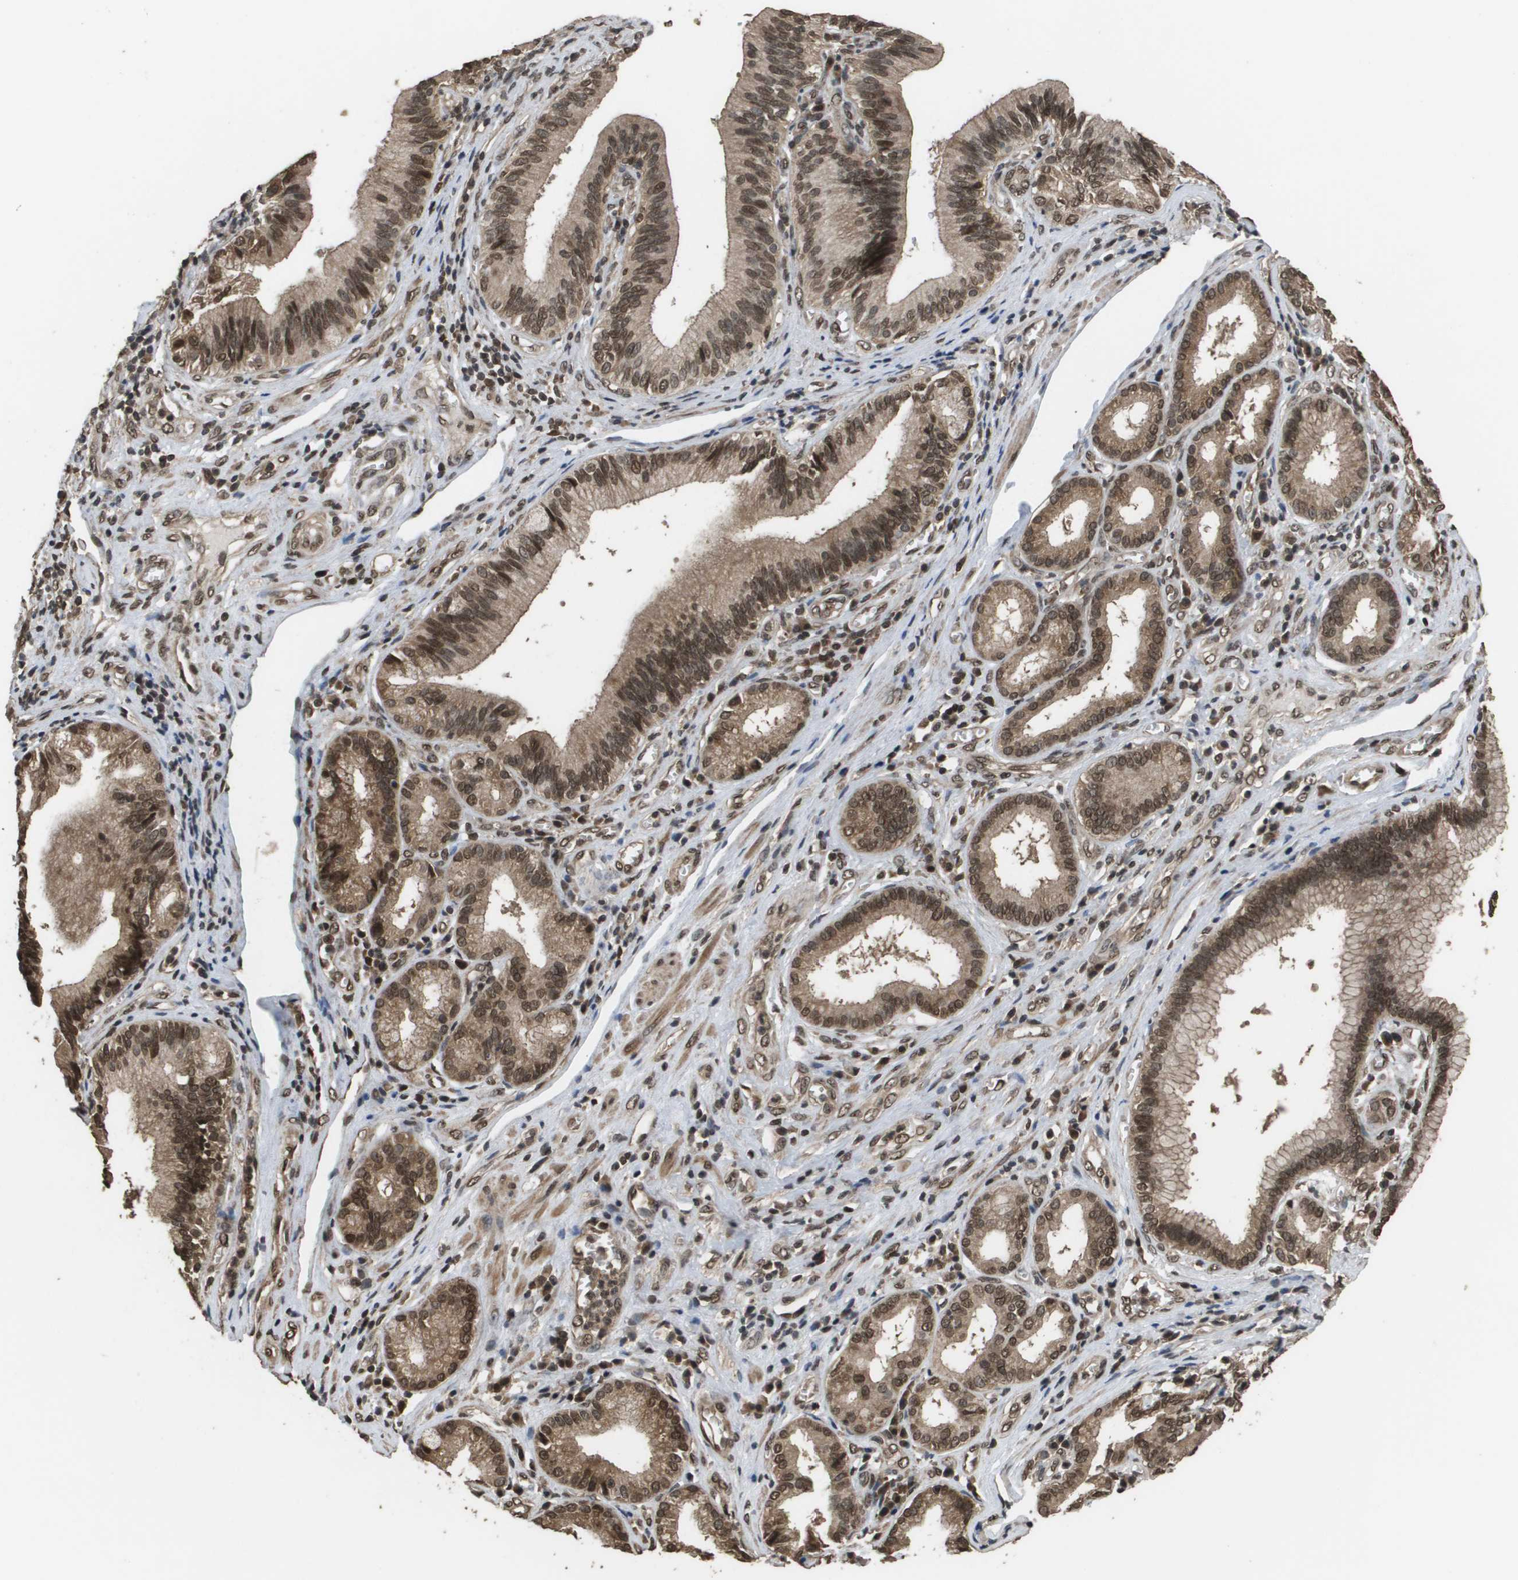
{"staining": {"intensity": "moderate", "quantity": ">75%", "location": "cytoplasmic/membranous,nuclear"}, "tissue": "pancreatic cancer", "cell_type": "Tumor cells", "image_type": "cancer", "snomed": [{"axis": "morphology", "description": "Adenocarcinoma, NOS"}, {"axis": "topography", "description": "Pancreas"}], "caption": "Approximately >75% of tumor cells in human adenocarcinoma (pancreatic) demonstrate moderate cytoplasmic/membranous and nuclear protein positivity as visualized by brown immunohistochemical staining.", "gene": "AXIN2", "patient": {"sex": "female", "age": 75}}